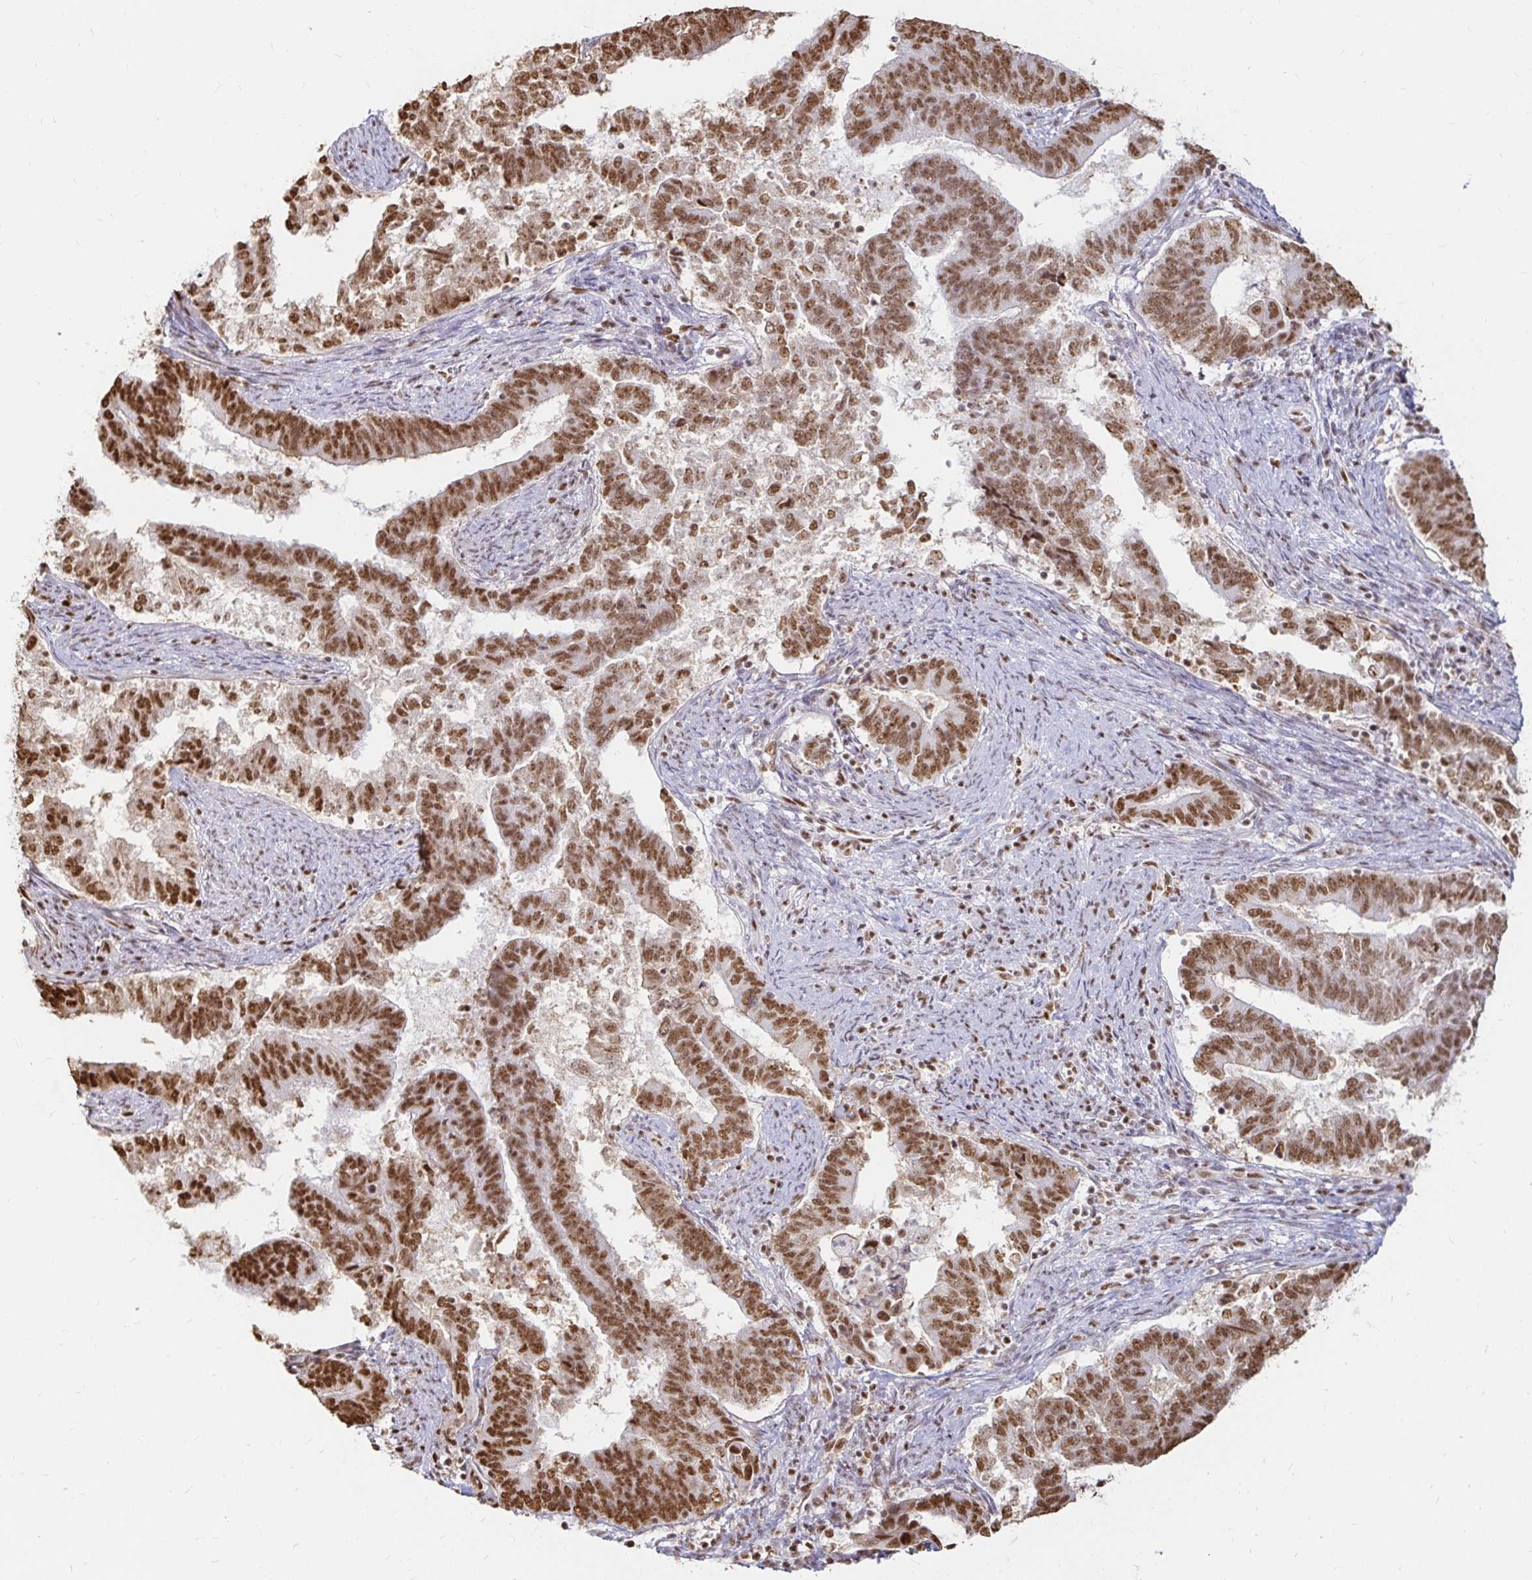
{"staining": {"intensity": "strong", "quantity": ">75%", "location": "nuclear"}, "tissue": "endometrial cancer", "cell_type": "Tumor cells", "image_type": "cancer", "snomed": [{"axis": "morphology", "description": "Adenocarcinoma, NOS"}, {"axis": "topography", "description": "Endometrium"}], "caption": "Immunohistochemical staining of adenocarcinoma (endometrial) displays strong nuclear protein expression in about >75% of tumor cells.", "gene": "HNRNPU", "patient": {"sex": "female", "age": 65}}